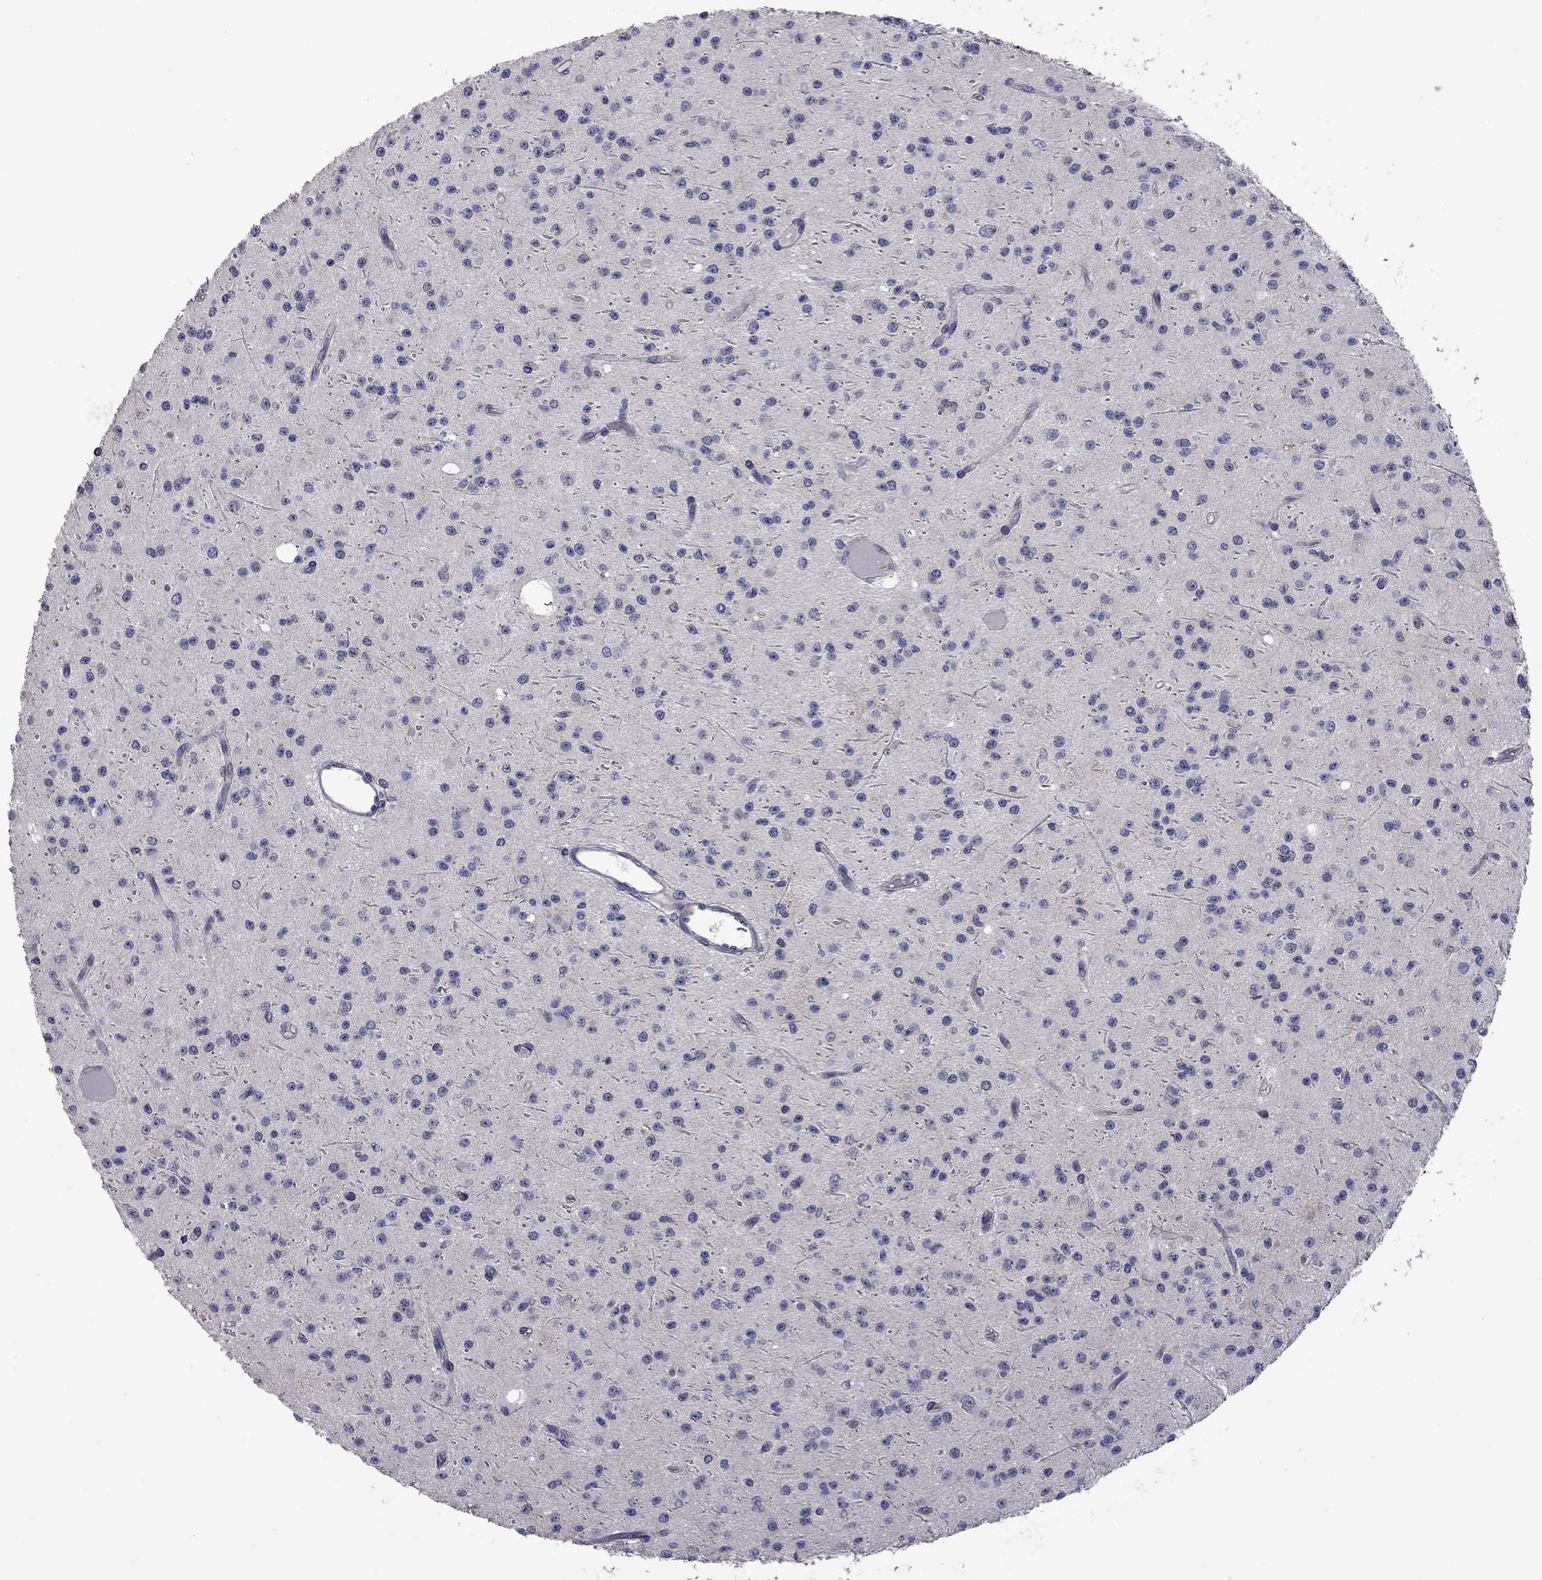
{"staining": {"intensity": "negative", "quantity": "none", "location": "none"}, "tissue": "glioma", "cell_type": "Tumor cells", "image_type": "cancer", "snomed": [{"axis": "morphology", "description": "Glioma, malignant, Low grade"}, {"axis": "topography", "description": "Brain"}], "caption": "The immunohistochemistry image has no significant staining in tumor cells of glioma tissue.", "gene": "GSG1L", "patient": {"sex": "male", "age": 27}}